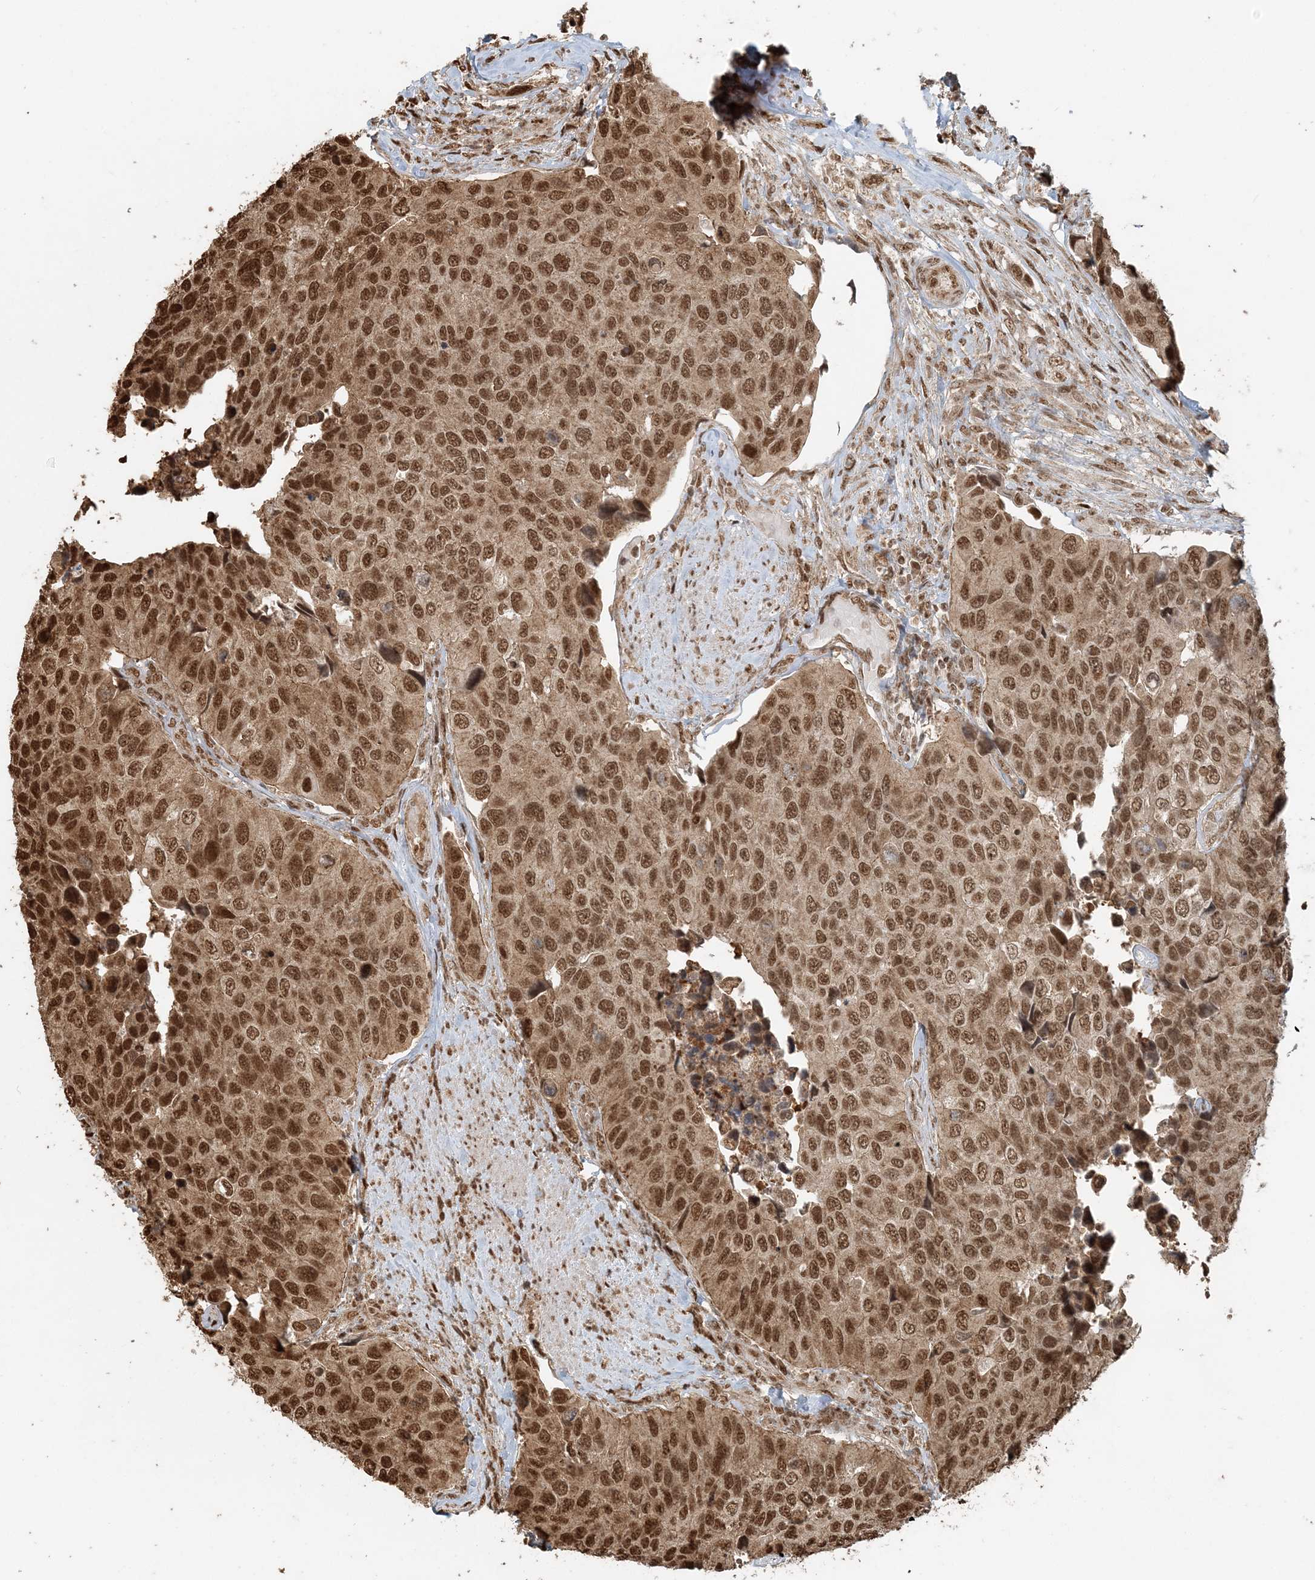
{"staining": {"intensity": "moderate", "quantity": ">75%", "location": "nuclear"}, "tissue": "urothelial cancer", "cell_type": "Tumor cells", "image_type": "cancer", "snomed": [{"axis": "morphology", "description": "Urothelial carcinoma, High grade"}, {"axis": "topography", "description": "Urinary bladder"}], "caption": "Protein staining by immunohistochemistry exhibits moderate nuclear staining in about >75% of tumor cells in high-grade urothelial carcinoma.", "gene": "ARHGAP35", "patient": {"sex": "male", "age": 74}}